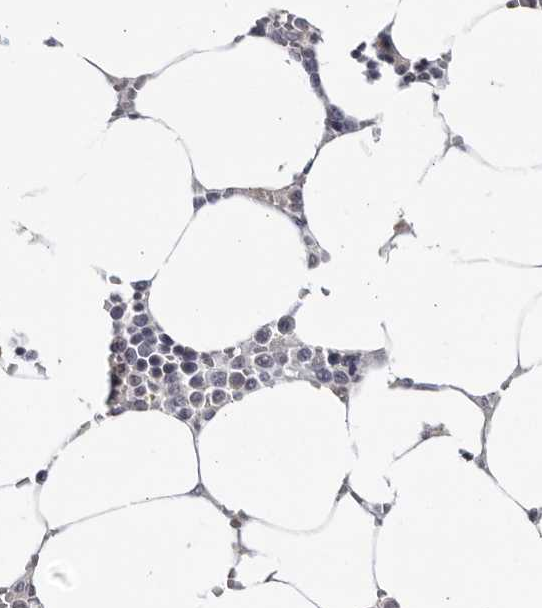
{"staining": {"intensity": "moderate", "quantity": "<25%", "location": "cytoplasmic/membranous"}, "tissue": "bone marrow", "cell_type": "Hematopoietic cells", "image_type": "normal", "snomed": [{"axis": "morphology", "description": "Normal tissue, NOS"}, {"axis": "topography", "description": "Bone marrow"}], "caption": "Immunohistochemistry (IHC) of normal human bone marrow displays low levels of moderate cytoplasmic/membranous expression in approximately <25% of hematopoietic cells. The protein is shown in brown color, while the nuclei are stained blue.", "gene": "STRADB", "patient": {"sex": "male", "age": 70}}